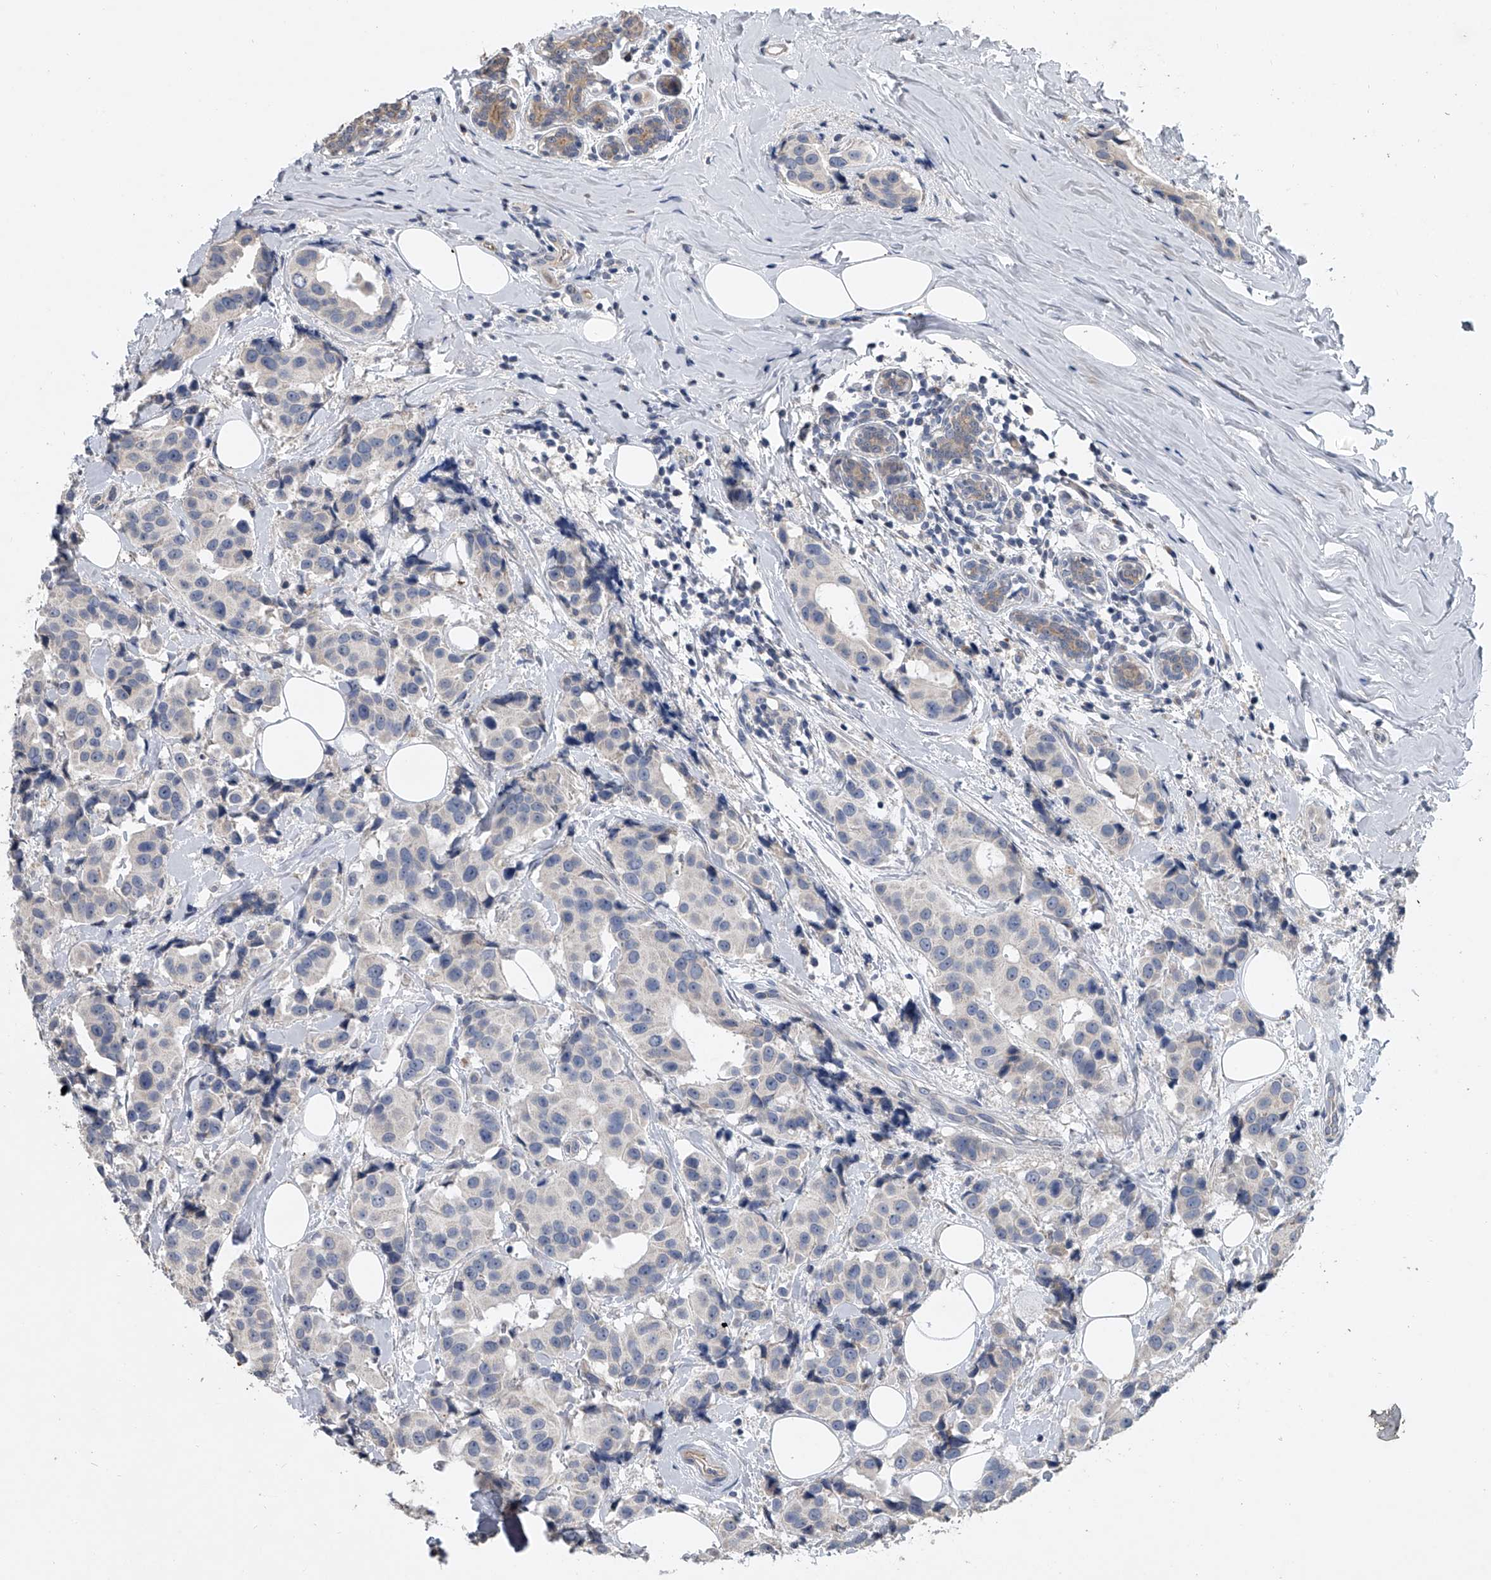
{"staining": {"intensity": "negative", "quantity": "none", "location": "none"}, "tissue": "breast cancer", "cell_type": "Tumor cells", "image_type": "cancer", "snomed": [{"axis": "morphology", "description": "Normal tissue, NOS"}, {"axis": "morphology", "description": "Duct carcinoma"}, {"axis": "topography", "description": "Breast"}], "caption": "Immunohistochemistry photomicrograph of neoplastic tissue: human breast infiltrating ductal carcinoma stained with DAB reveals no significant protein staining in tumor cells.", "gene": "DOCK9", "patient": {"sex": "female", "age": 39}}